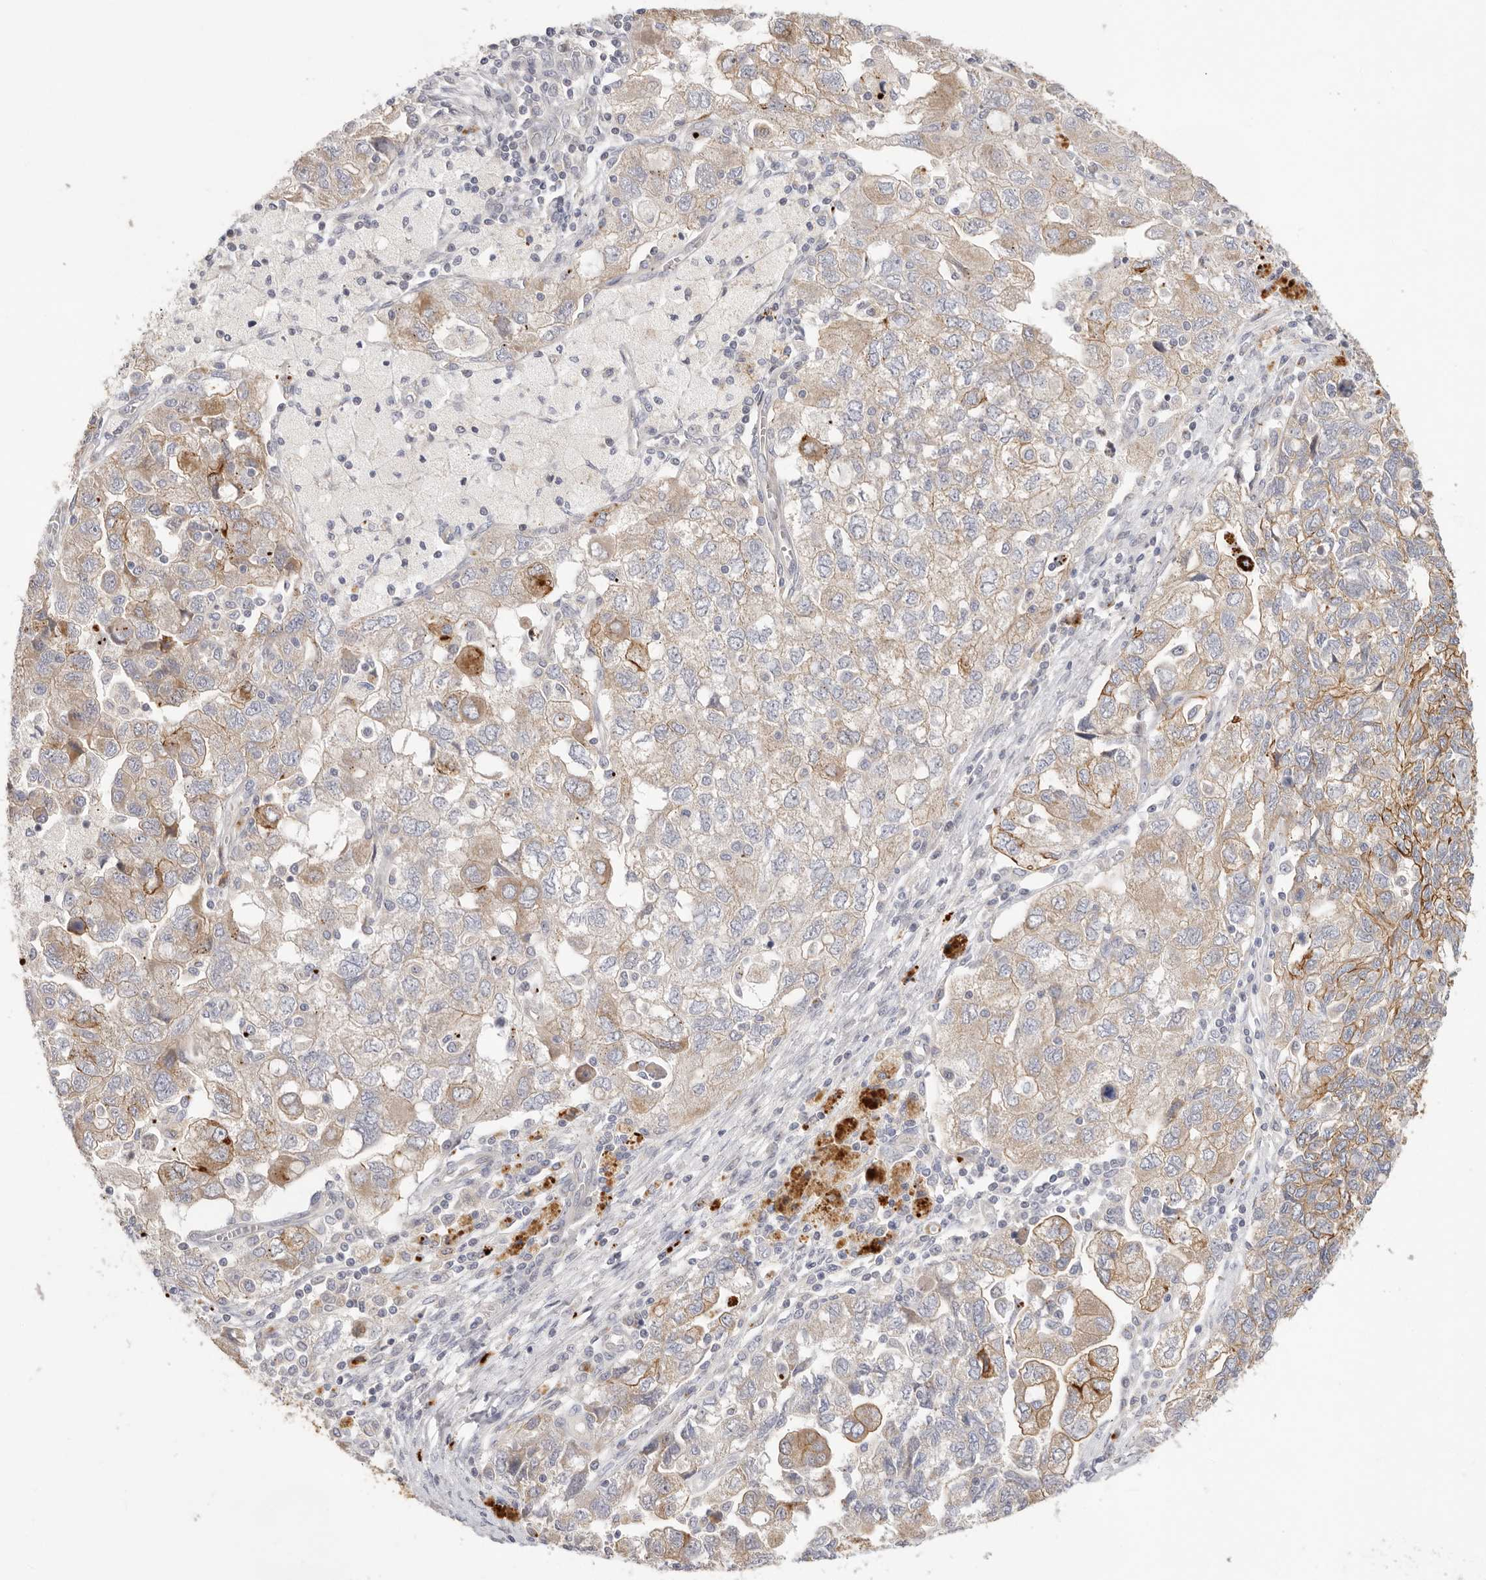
{"staining": {"intensity": "weak", "quantity": "25%-75%", "location": "cytoplasmic/membranous"}, "tissue": "ovarian cancer", "cell_type": "Tumor cells", "image_type": "cancer", "snomed": [{"axis": "morphology", "description": "Carcinoma, NOS"}, {"axis": "morphology", "description": "Cystadenocarcinoma, serous, NOS"}, {"axis": "topography", "description": "Ovary"}], "caption": "Weak cytoplasmic/membranous positivity for a protein is seen in about 25%-75% of tumor cells of ovarian cancer using immunohistochemistry.", "gene": "USH1C", "patient": {"sex": "female", "age": 69}}